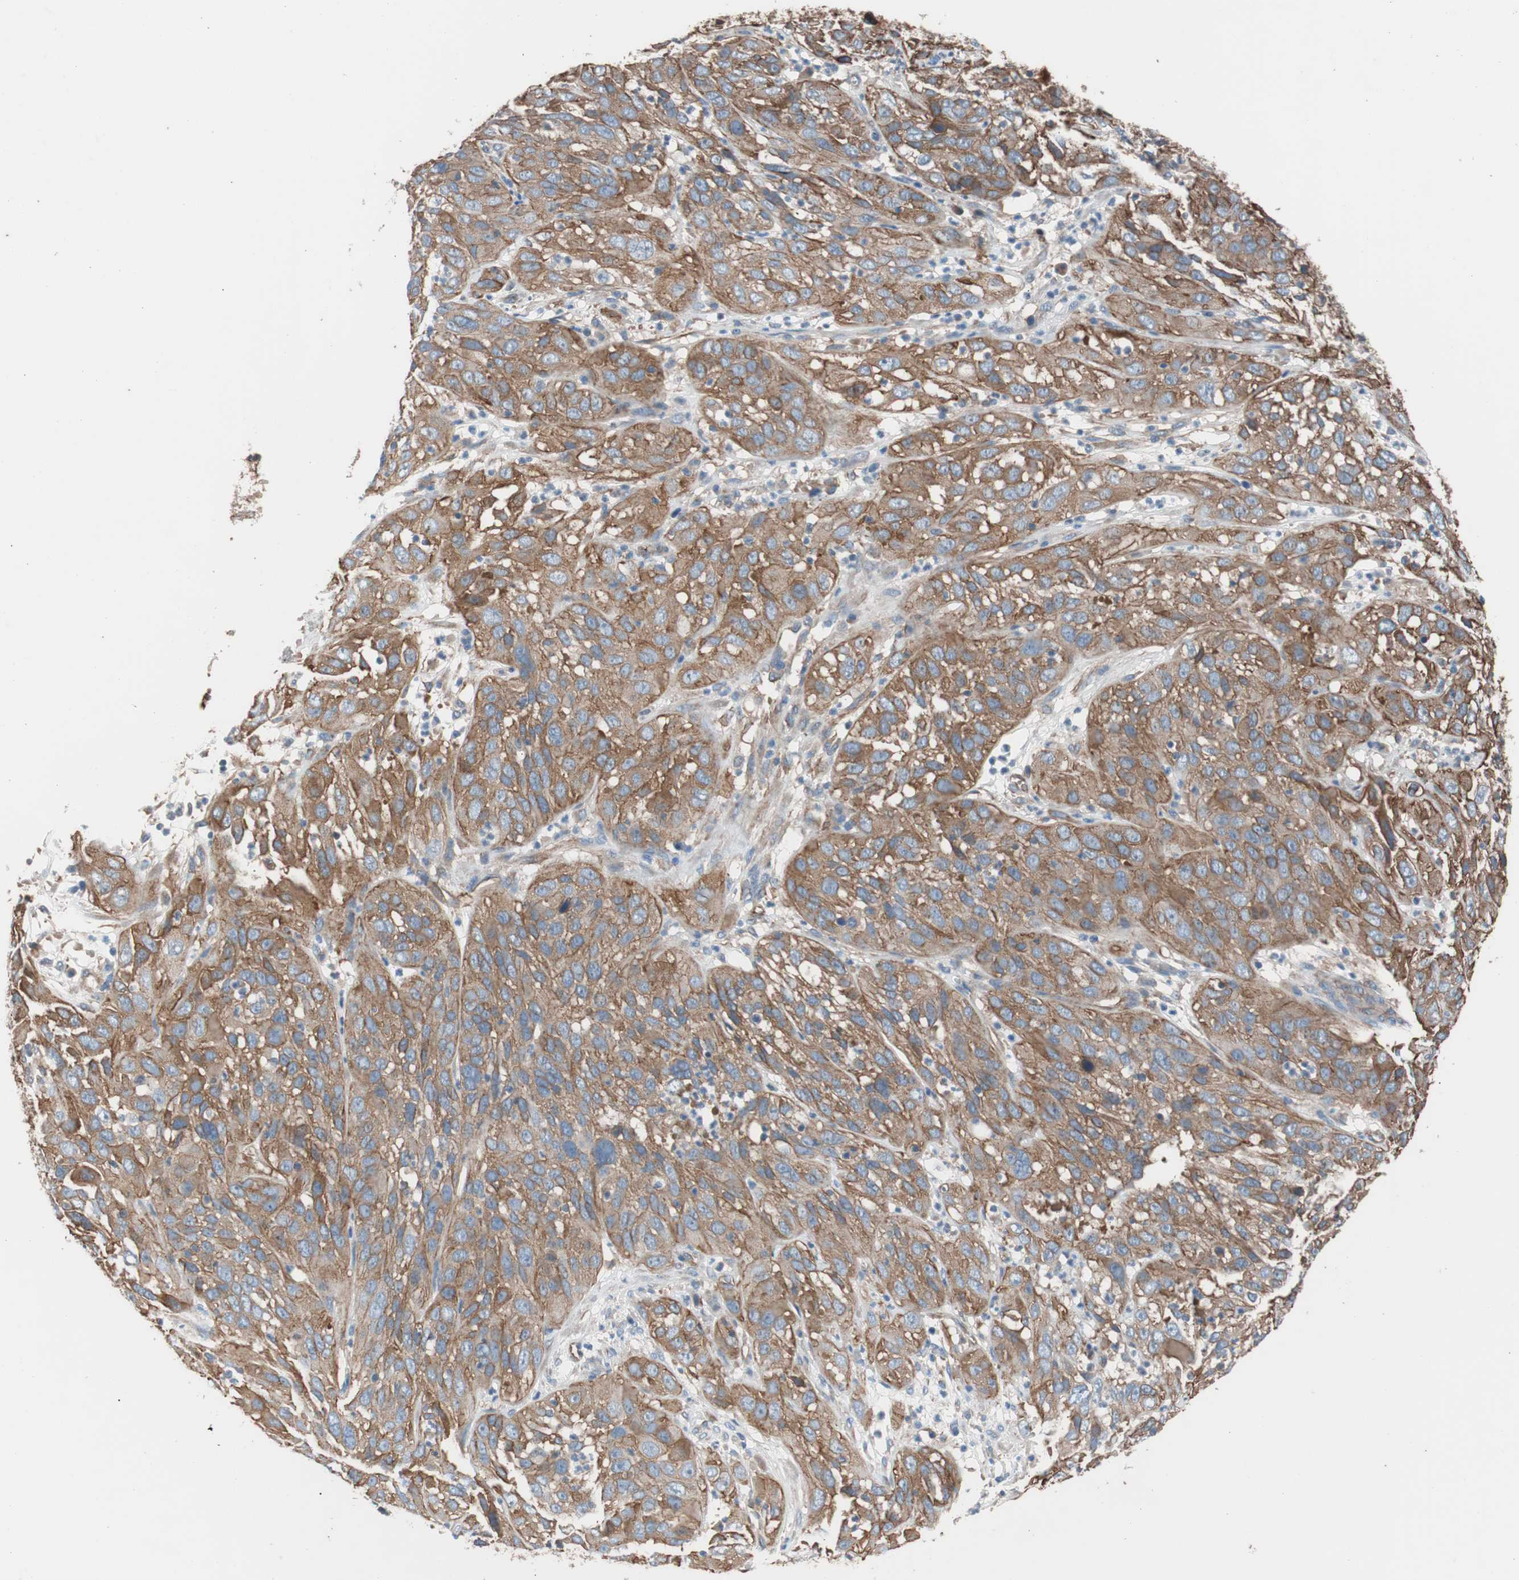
{"staining": {"intensity": "moderate", "quantity": ">75%", "location": "cytoplasmic/membranous"}, "tissue": "cervical cancer", "cell_type": "Tumor cells", "image_type": "cancer", "snomed": [{"axis": "morphology", "description": "Squamous cell carcinoma, NOS"}, {"axis": "topography", "description": "Cervix"}], "caption": "High-power microscopy captured an IHC micrograph of cervical cancer, revealing moderate cytoplasmic/membranous positivity in about >75% of tumor cells.", "gene": "SPINT1", "patient": {"sex": "female", "age": 32}}